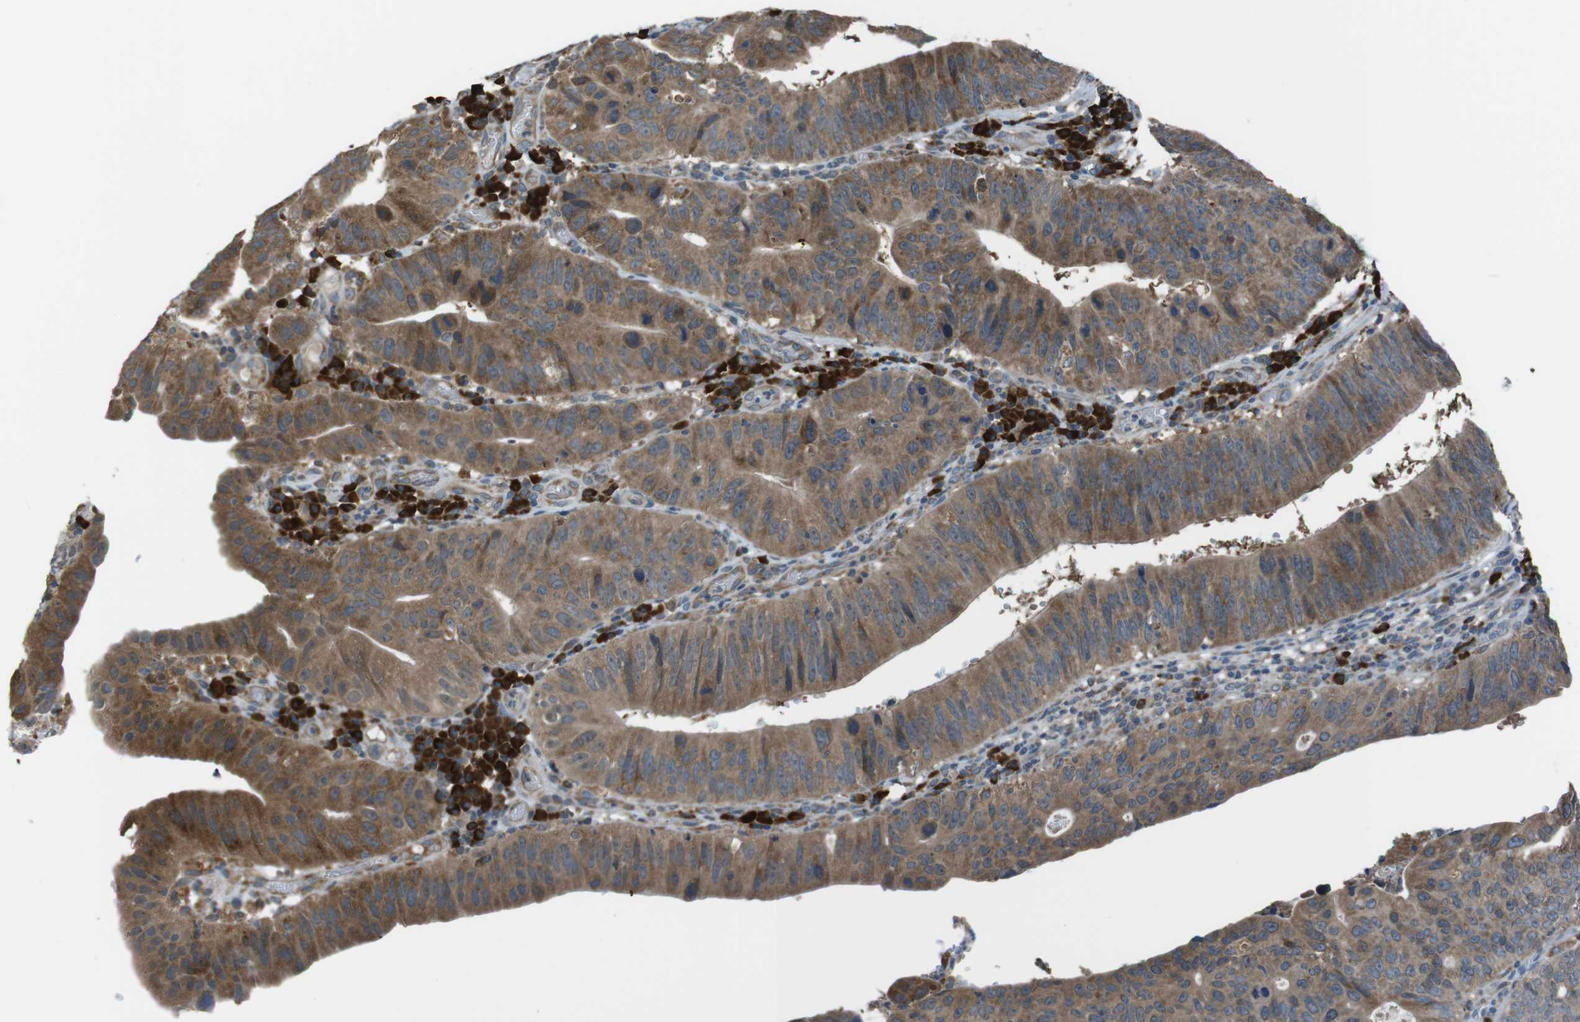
{"staining": {"intensity": "moderate", "quantity": ">75%", "location": "cytoplasmic/membranous"}, "tissue": "stomach cancer", "cell_type": "Tumor cells", "image_type": "cancer", "snomed": [{"axis": "morphology", "description": "Adenocarcinoma, NOS"}, {"axis": "topography", "description": "Stomach"}], "caption": "Brown immunohistochemical staining in stomach cancer (adenocarcinoma) reveals moderate cytoplasmic/membranous expression in approximately >75% of tumor cells.", "gene": "SSR3", "patient": {"sex": "male", "age": 59}}